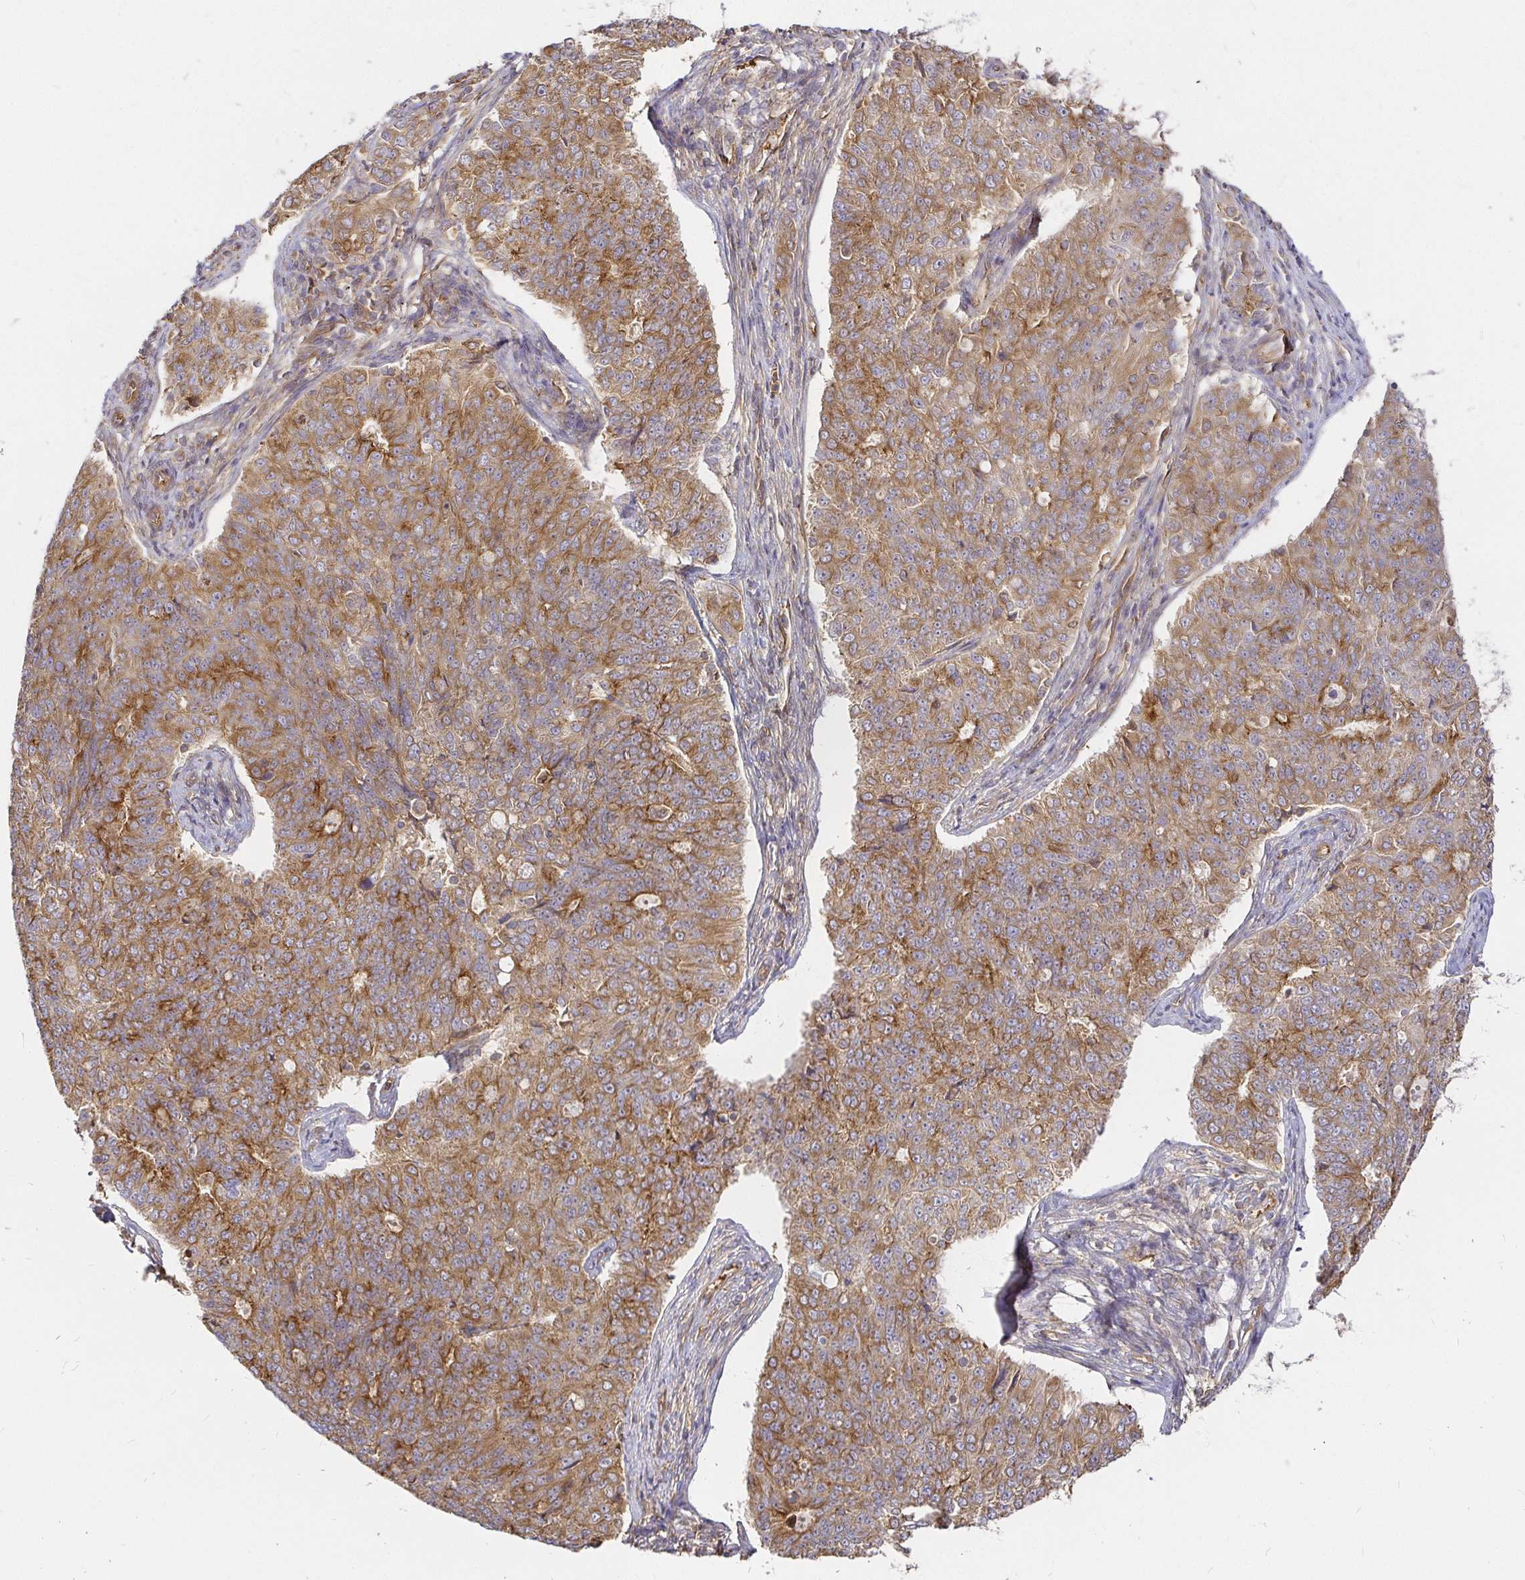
{"staining": {"intensity": "moderate", "quantity": ">75%", "location": "cytoplasmic/membranous"}, "tissue": "endometrial cancer", "cell_type": "Tumor cells", "image_type": "cancer", "snomed": [{"axis": "morphology", "description": "Adenocarcinoma, NOS"}, {"axis": "topography", "description": "Endometrium"}], "caption": "Endometrial adenocarcinoma stained with a brown dye reveals moderate cytoplasmic/membranous positive expression in about >75% of tumor cells.", "gene": "KIF5B", "patient": {"sex": "female", "age": 43}}